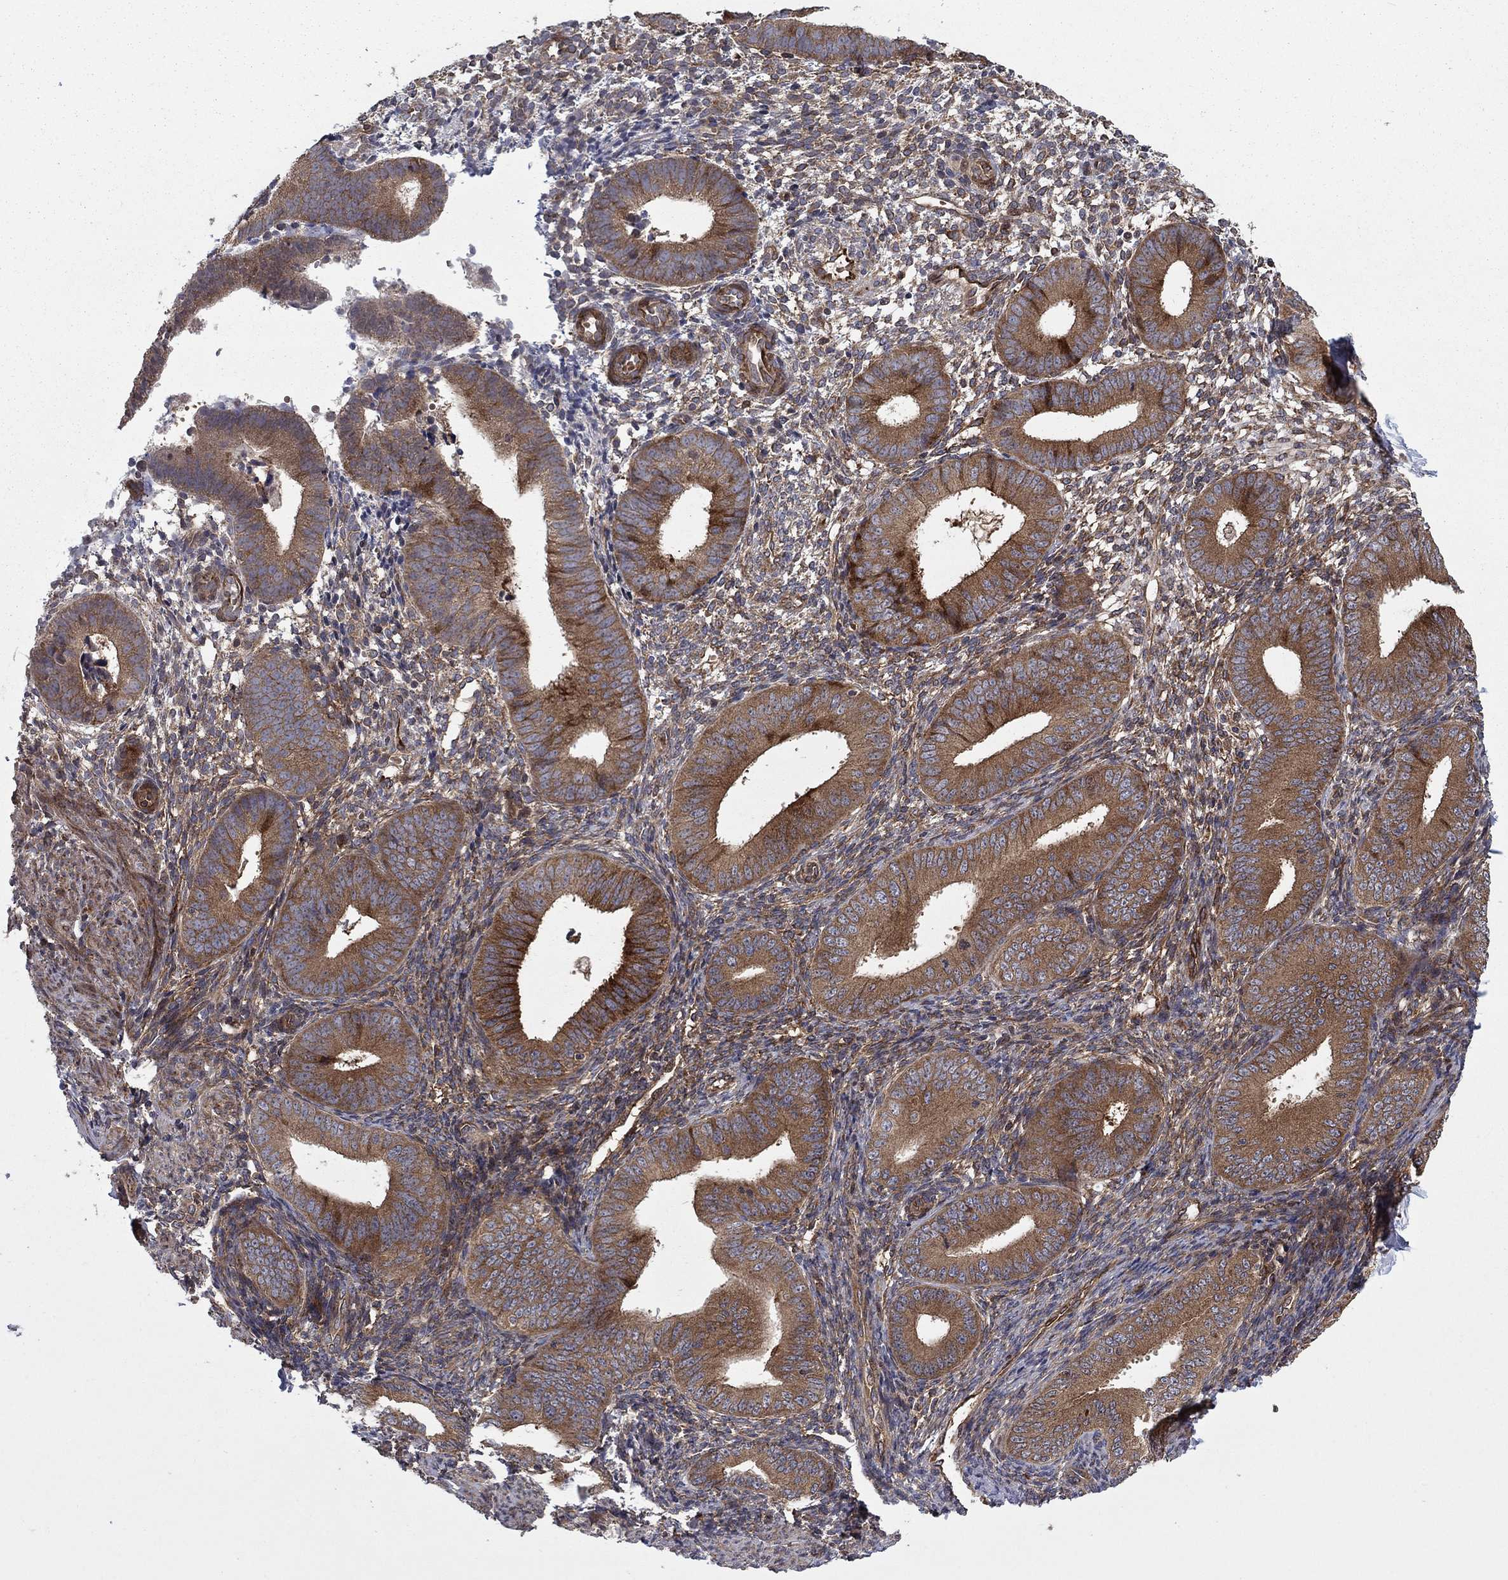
{"staining": {"intensity": "negative", "quantity": "none", "location": "none"}, "tissue": "endometrium", "cell_type": "Cells in endometrial stroma", "image_type": "normal", "snomed": [{"axis": "morphology", "description": "Normal tissue, NOS"}, {"axis": "topography", "description": "Endometrium"}], "caption": "Immunohistochemistry (IHC) image of unremarkable endometrium: human endometrium stained with DAB demonstrates no significant protein positivity in cells in endometrial stroma.", "gene": "HDAC4", "patient": {"sex": "female", "age": 39}}